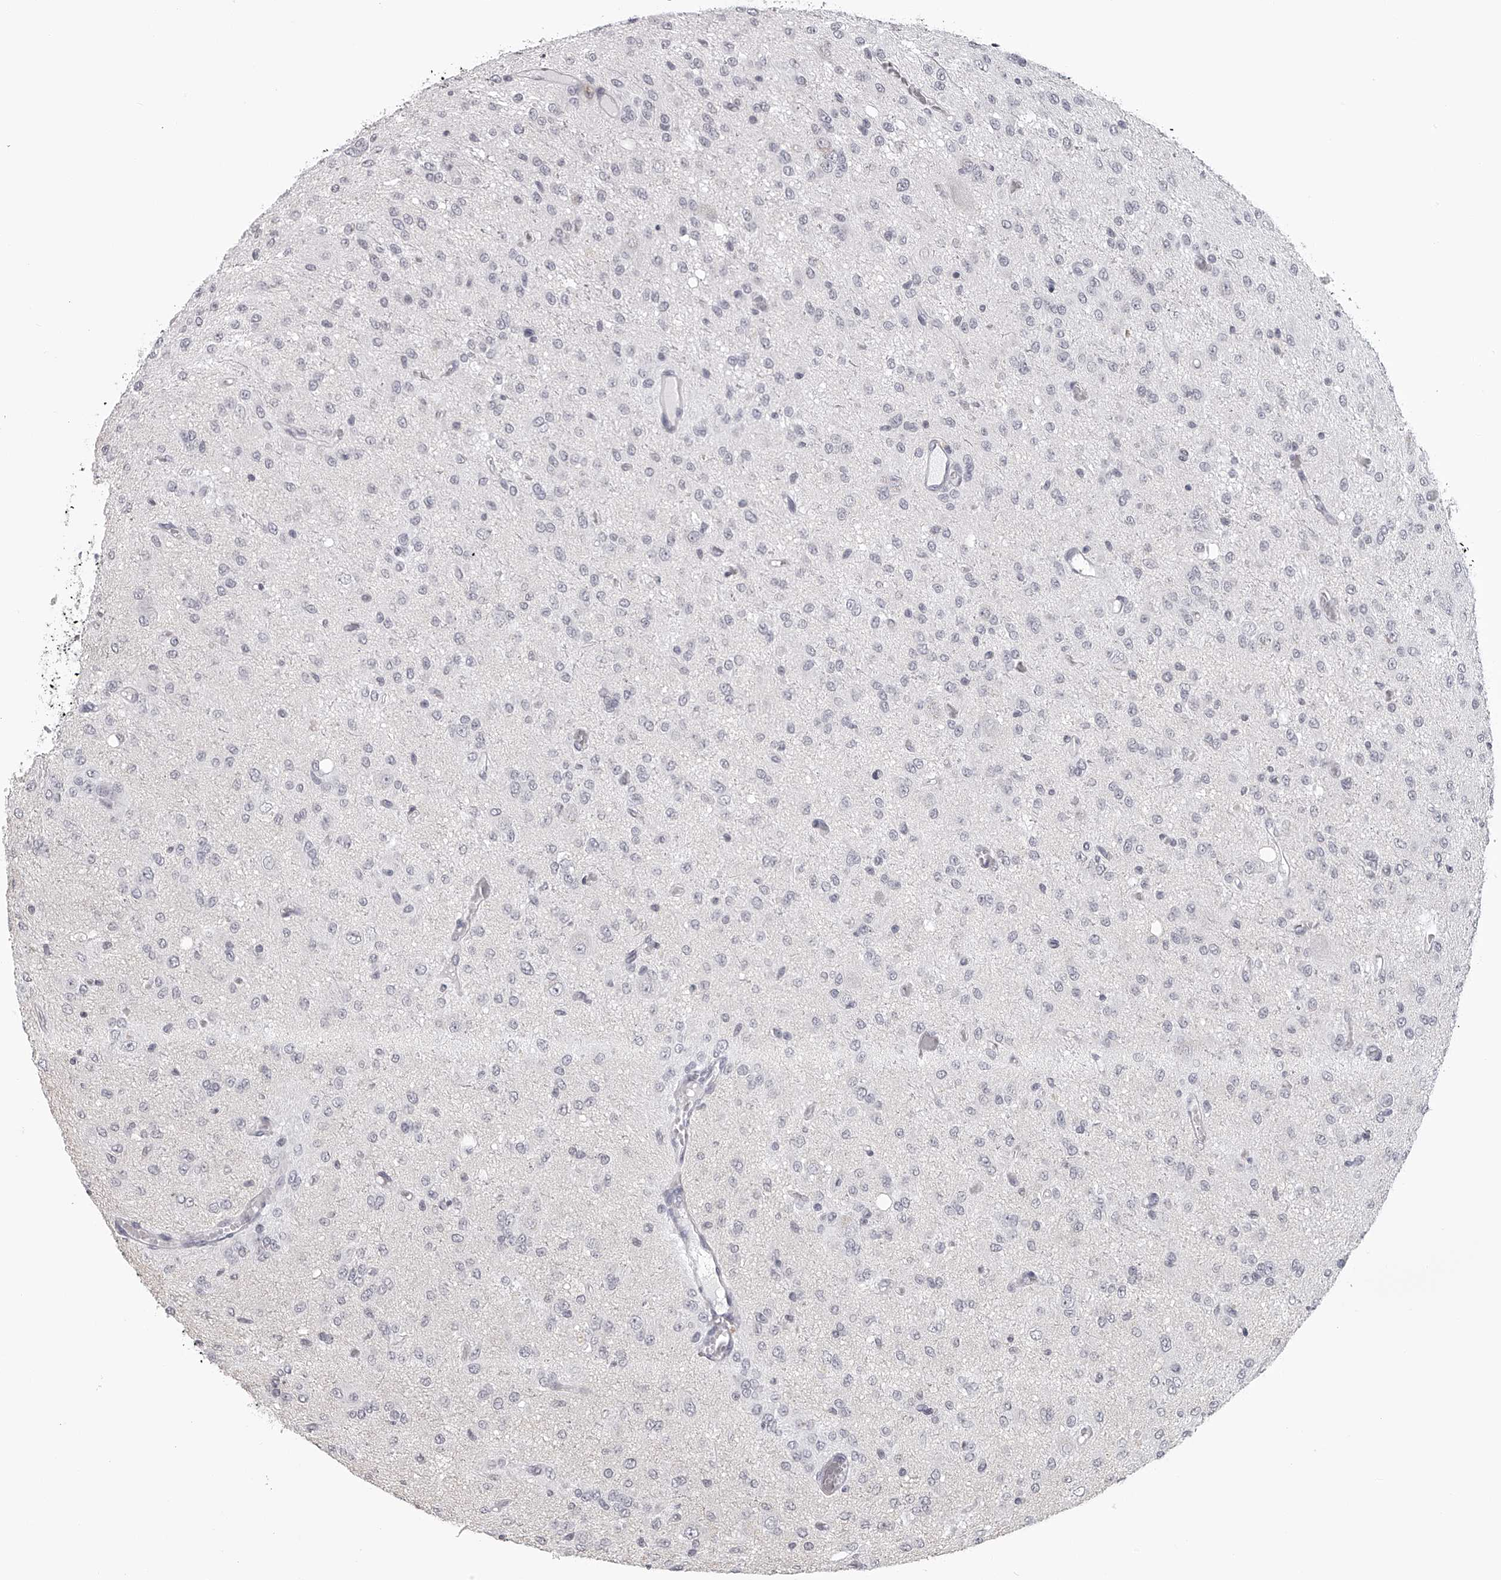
{"staining": {"intensity": "negative", "quantity": "none", "location": "none"}, "tissue": "glioma", "cell_type": "Tumor cells", "image_type": "cancer", "snomed": [{"axis": "morphology", "description": "Glioma, malignant, High grade"}, {"axis": "topography", "description": "Brain"}], "caption": "The image exhibits no staining of tumor cells in glioma. The staining is performed using DAB (3,3'-diaminobenzidine) brown chromogen with nuclei counter-stained in using hematoxylin.", "gene": "SEC11C", "patient": {"sex": "female", "age": 59}}